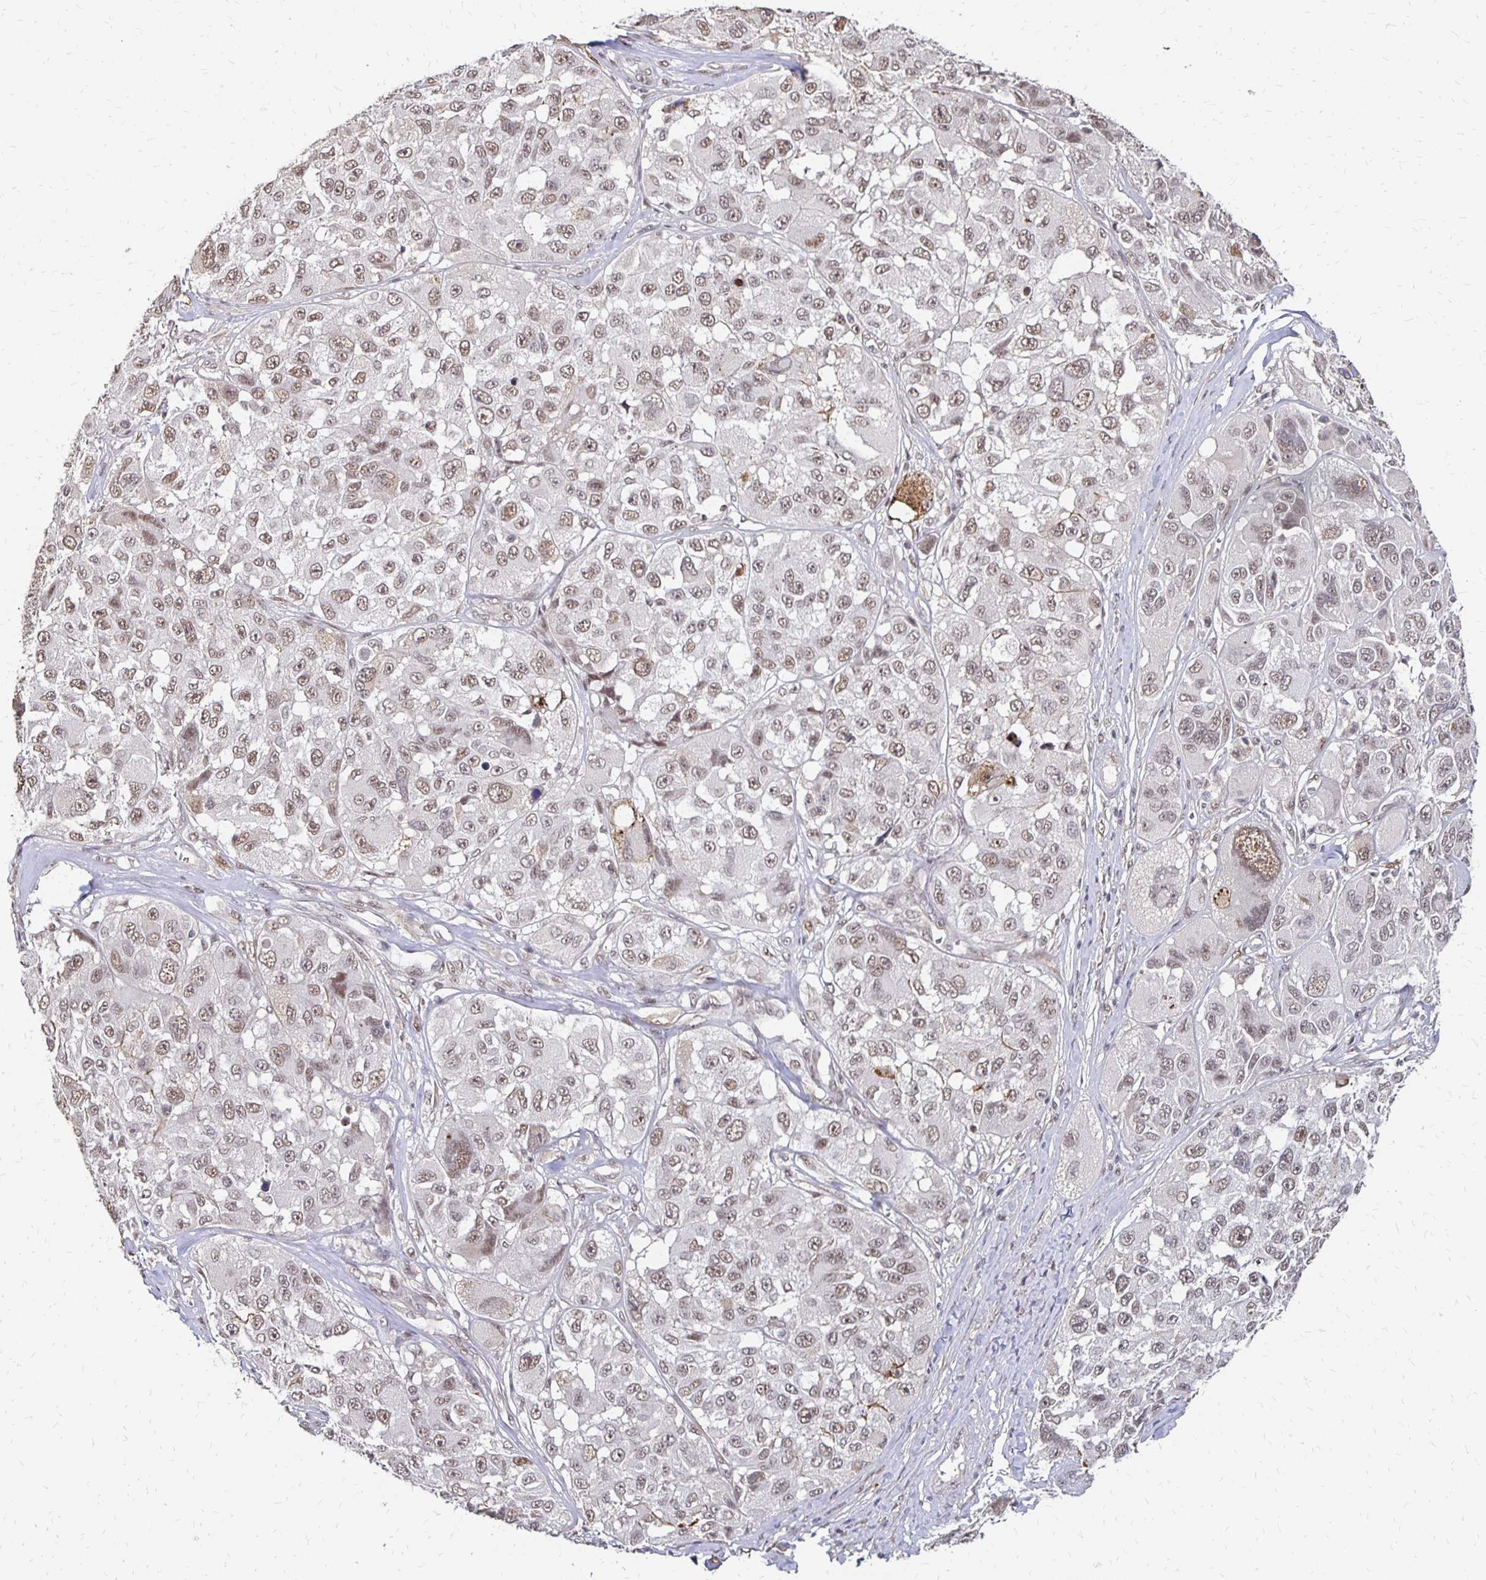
{"staining": {"intensity": "weak", "quantity": "25%-75%", "location": "nuclear"}, "tissue": "melanoma", "cell_type": "Tumor cells", "image_type": "cancer", "snomed": [{"axis": "morphology", "description": "Malignant melanoma, NOS"}, {"axis": "topography", "description": "Skin"}], "caption": "There is low levels of weak nuclear positivity in tumor cells of melanoma, as demonstrated by immunohistochemical staining (brown color).", "gene": "CLASRP", "patient": {"sex": "female", "age": 66}}